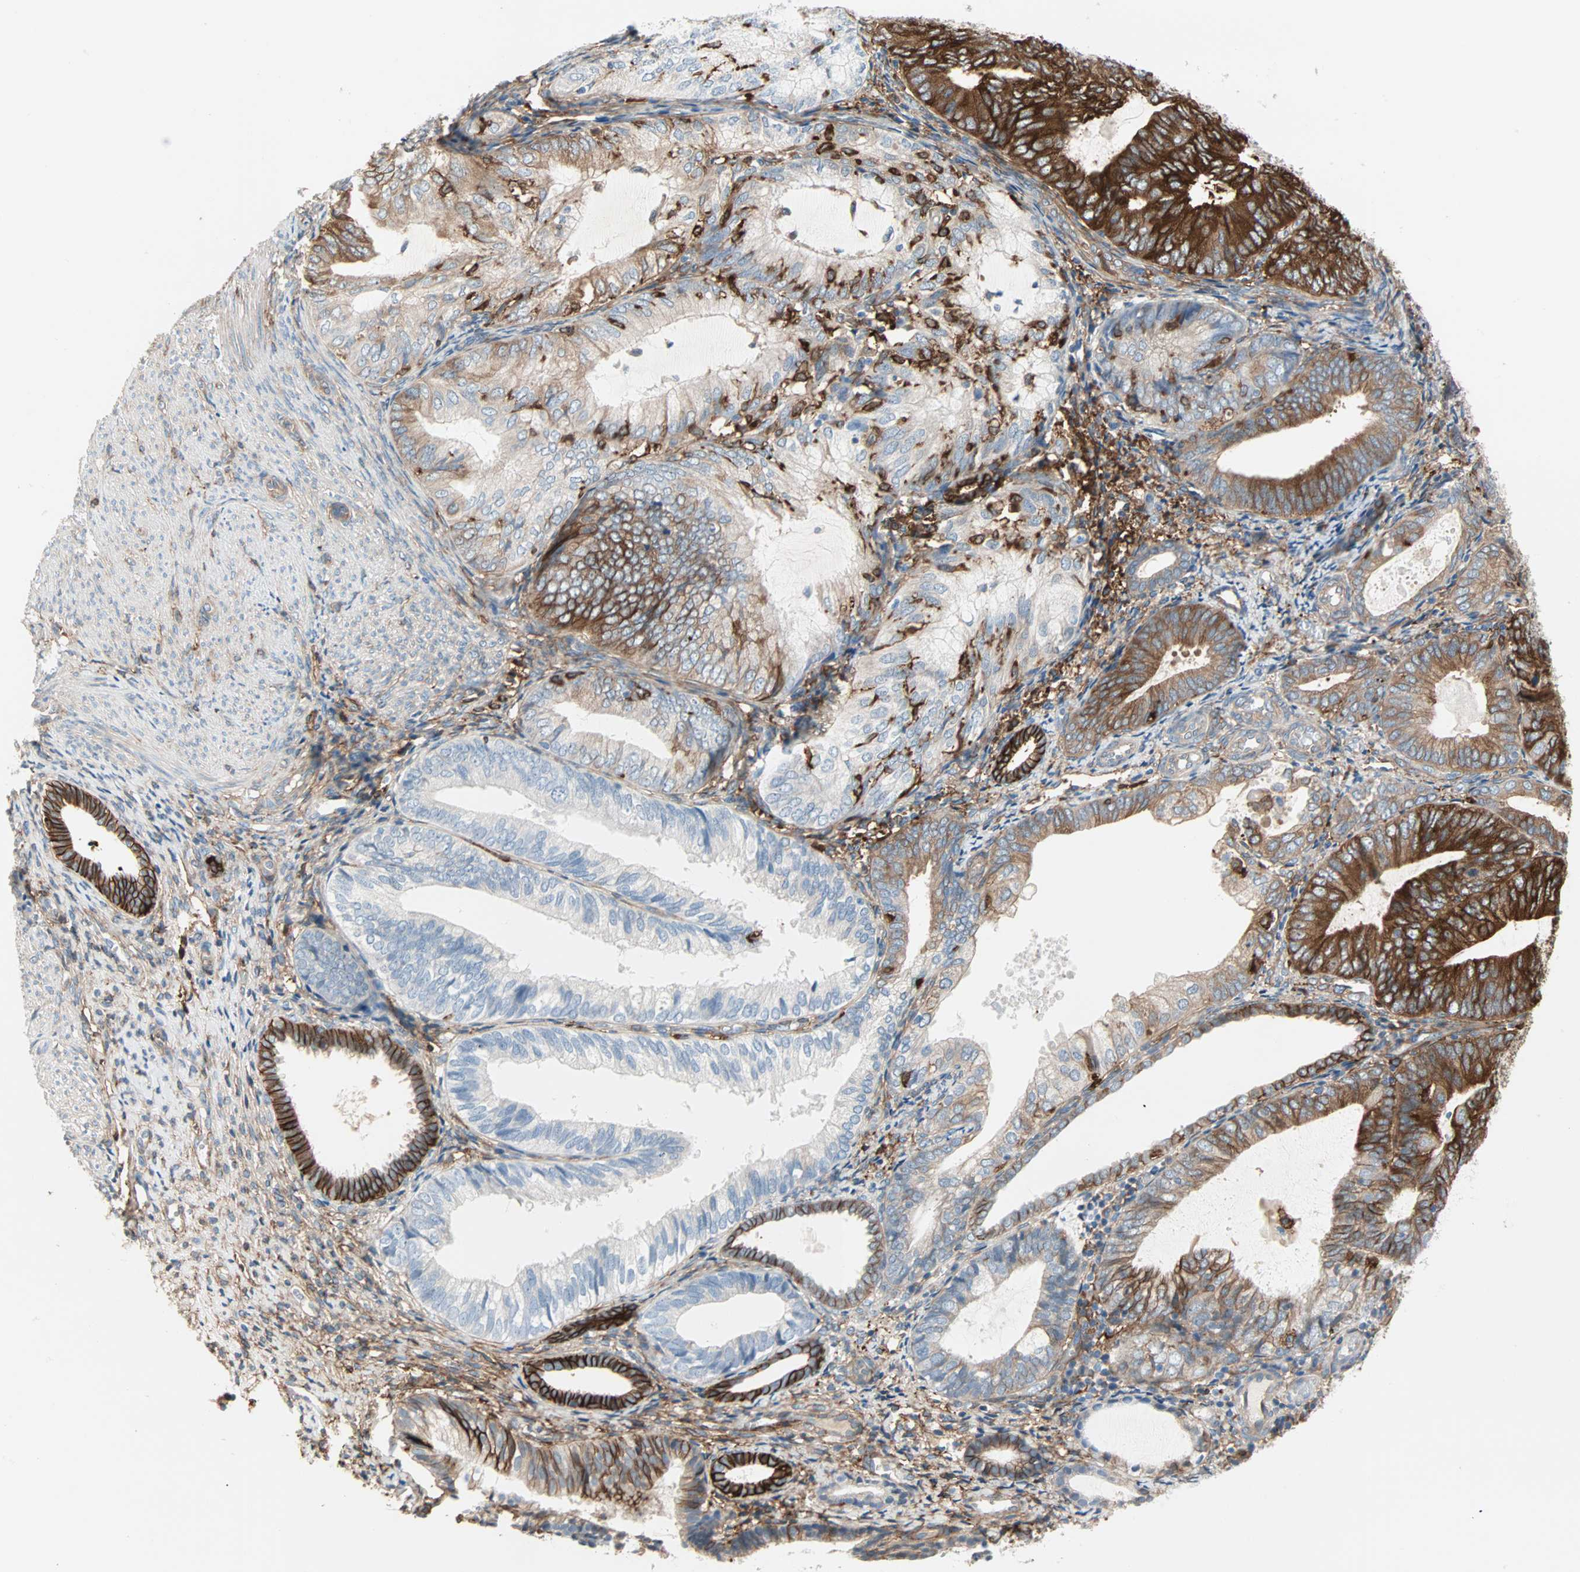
{"staining": {"intensity": "strong", "quantity": ">75%", "location": "cytoplasmic/membranous"}, "tissue": "endometrial cancer", "cell_type": "Tumor cells", "image_type": "cancer", "snomed": [{"axis": "morphology", "description": "Adenocarcinoma, NOS"}, {"axis": "topography", "description": "Endometrium"}], "caption": "Human adenocarcinoma (endometrial) stained with a protein marker shows strong staining in tumor cells.", "gene": "EPB41L2", "patient": {"sex": "female", "age": 81}}